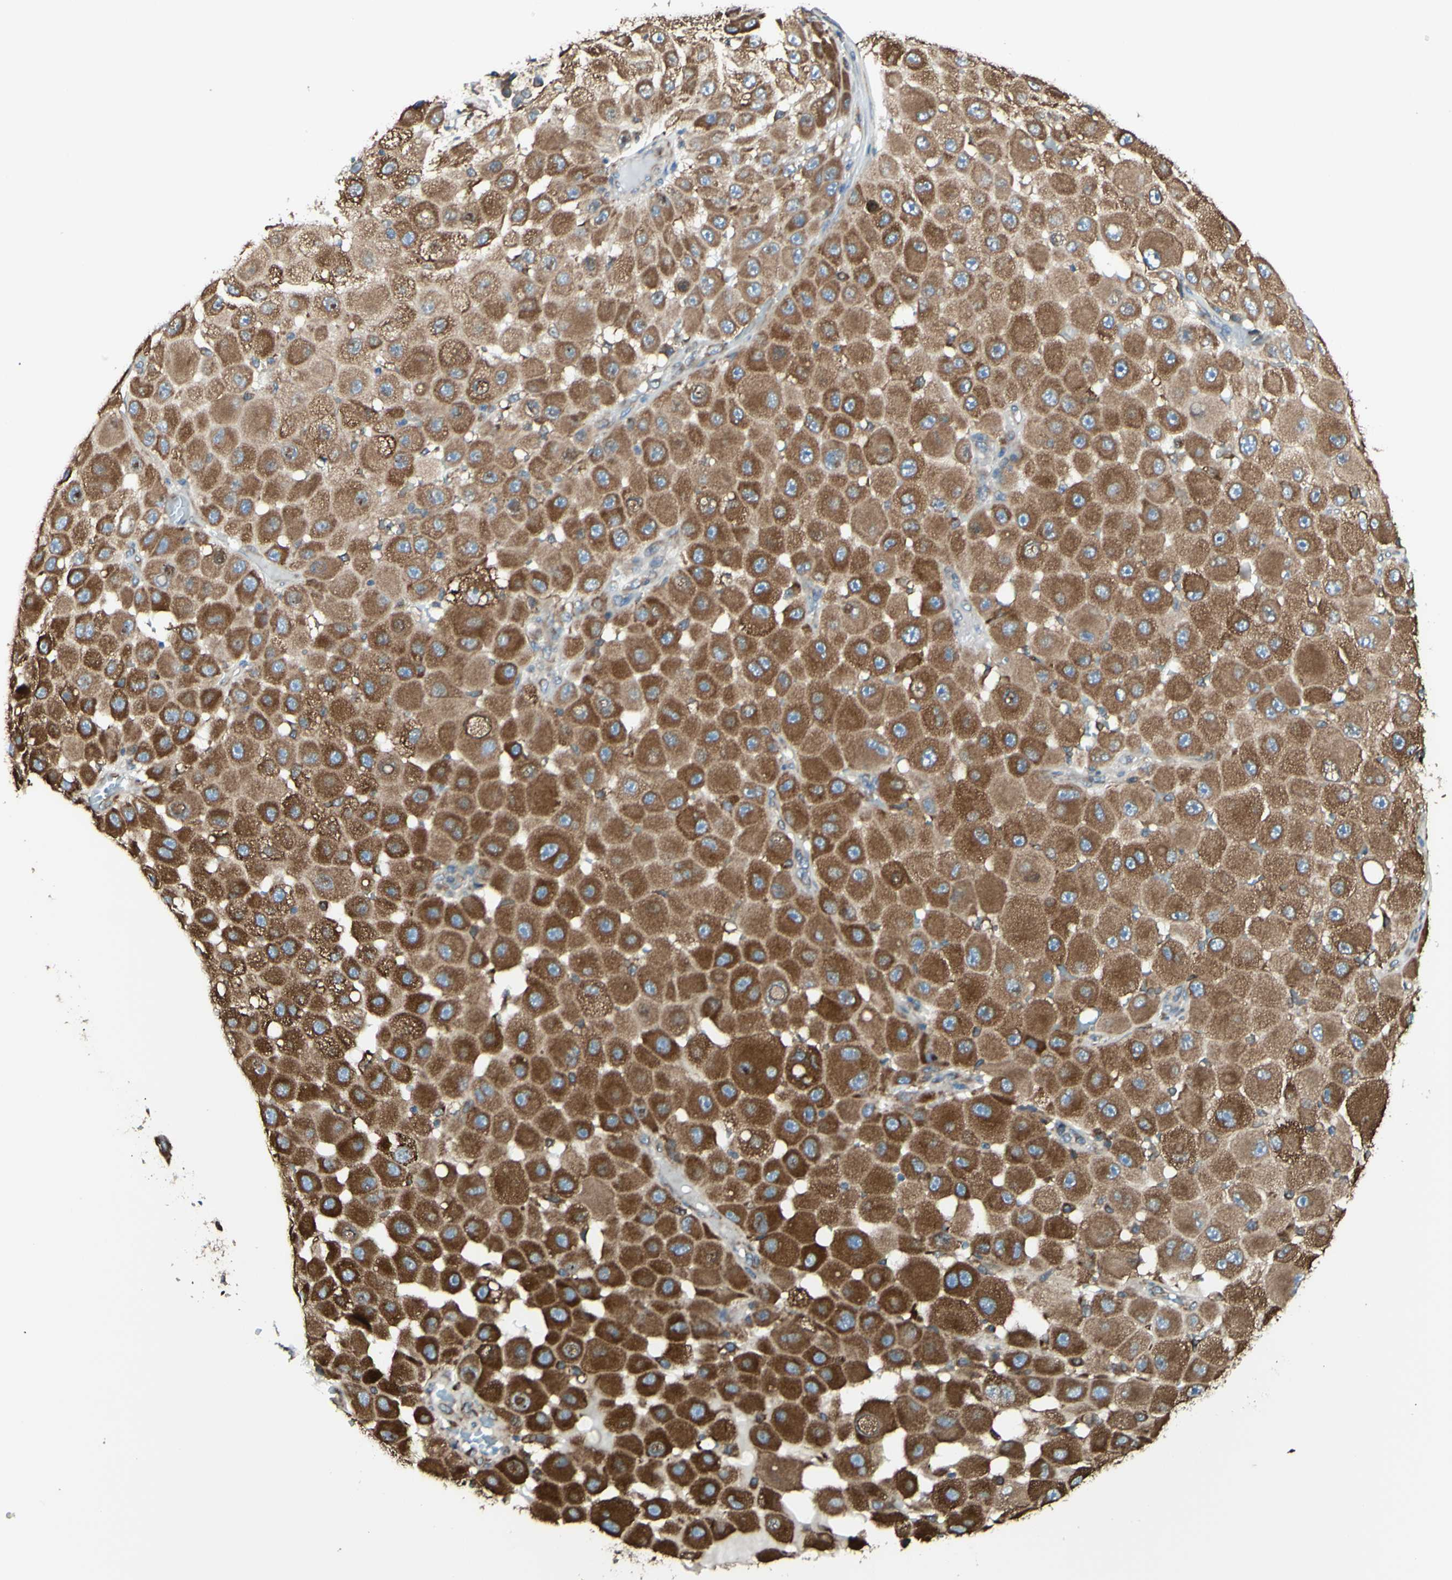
{"staining": {"intensity": "strong", "quantity": ">75%", "location": "cytoplasmic/membranous"}, "tissue": "melanoma", "cell_type": "Tumor cells", "image_type": "cancer", "snomed": [{"axis": "morphology", "description": "Malignant melanoma, NOS"}, {"axis": "topography", "description": "Skin"}], "caption": "A histopathology image showing strong cytoplasmic/membranous staining in about >75% of tumor cells in malignant melanoma, as visualized by brown immunohistochemical staining.", "gene": "DNAJB11", "patient": {"sex": "female", "age": 81}}